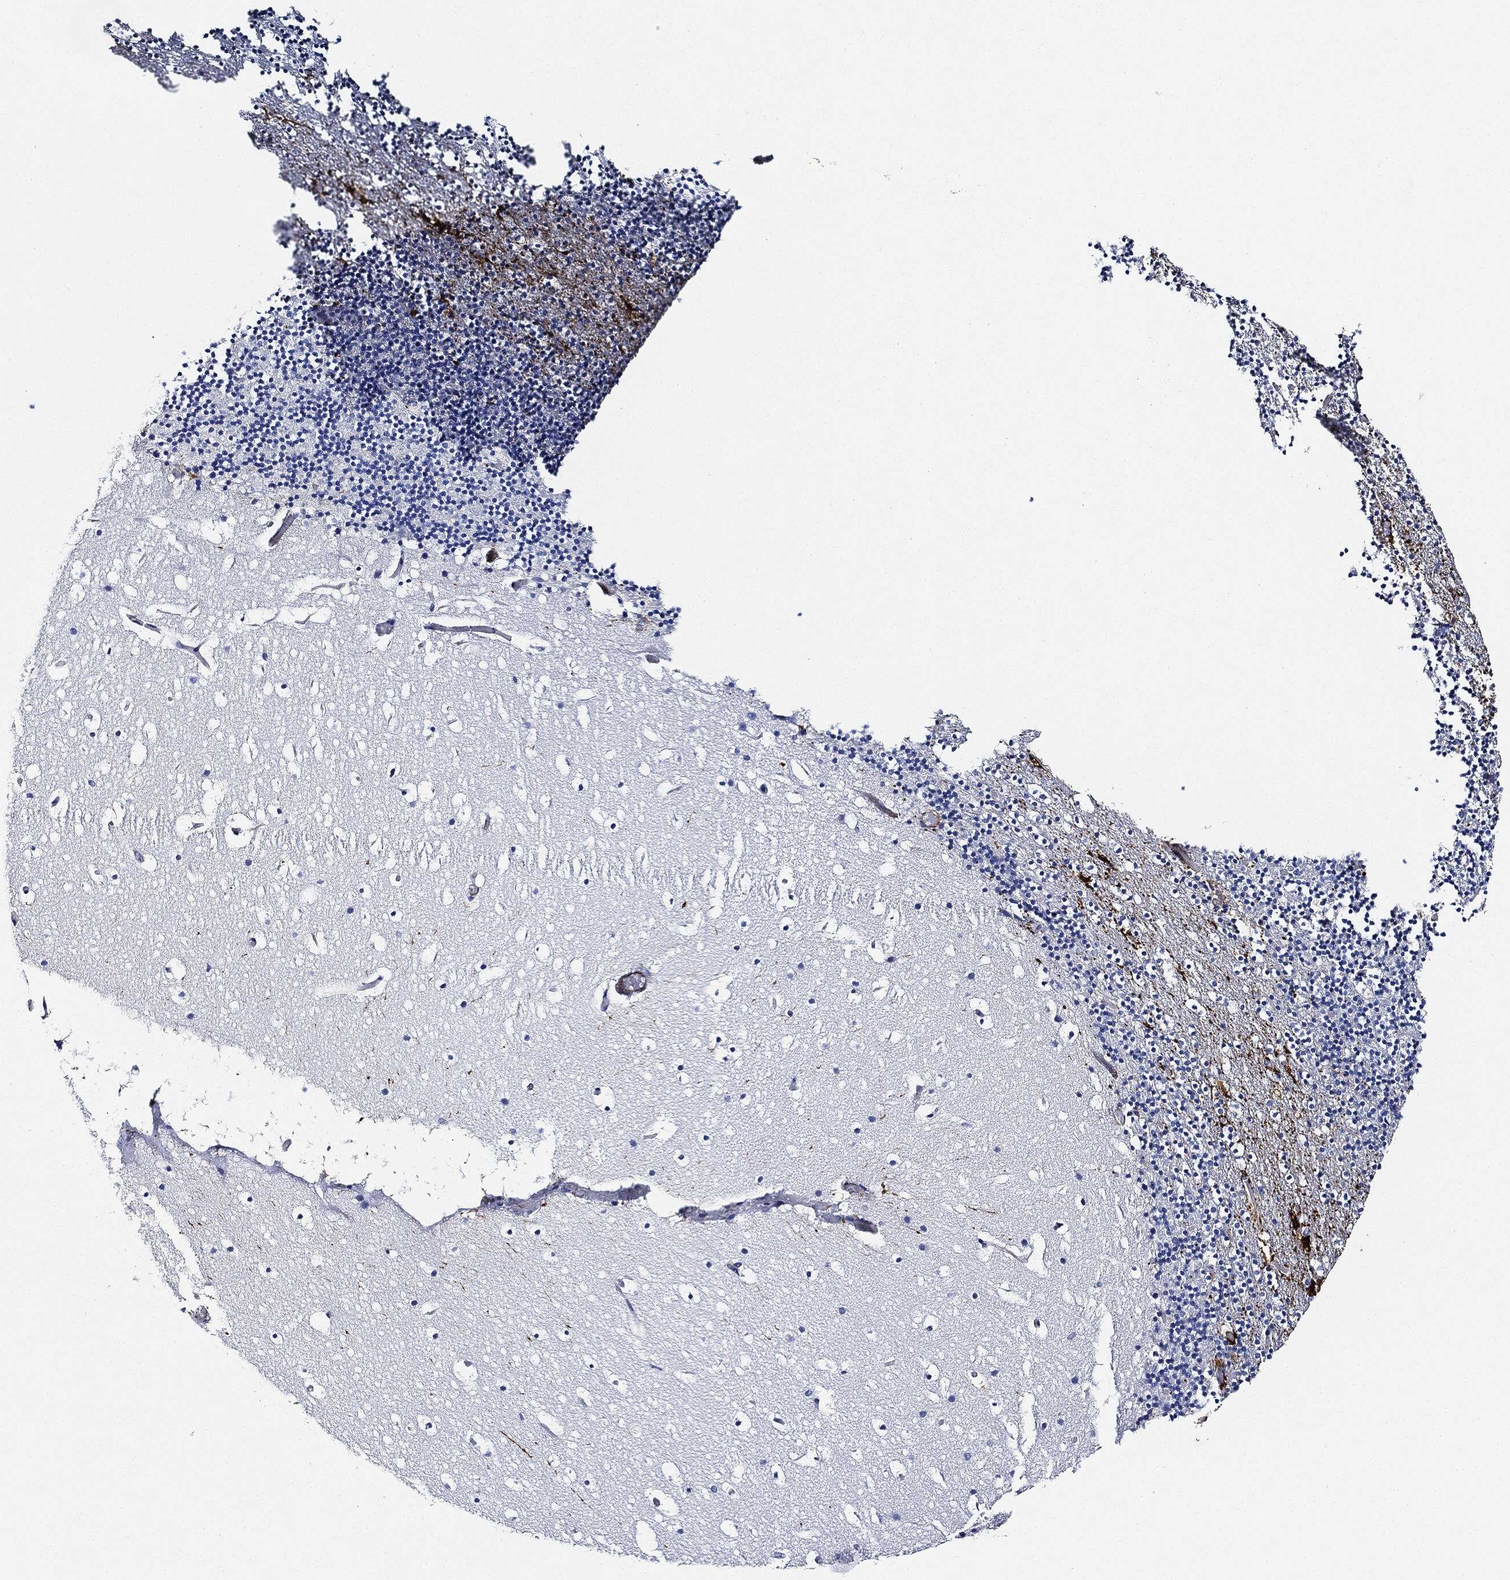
{"staining": {"intensity": "negative", "quantity": "none", "location": "none"}, "tissue": "cerebellum", "cell_type": "Cells in granular layer", "image_type": "normal", "snomed": [{"axis": "morphology", "description": "Normal tissue, NOS"}, {"axis": "topography", "description": "Cerebellum"}], "caption": "Cells in granular layer show no significant staining in unremarkable cerebellum. (DAB IHC visualized using brightfield microscopy, high magnification).", "gene": "THSD1", "patient": {"sex": "male", "age": 37}}